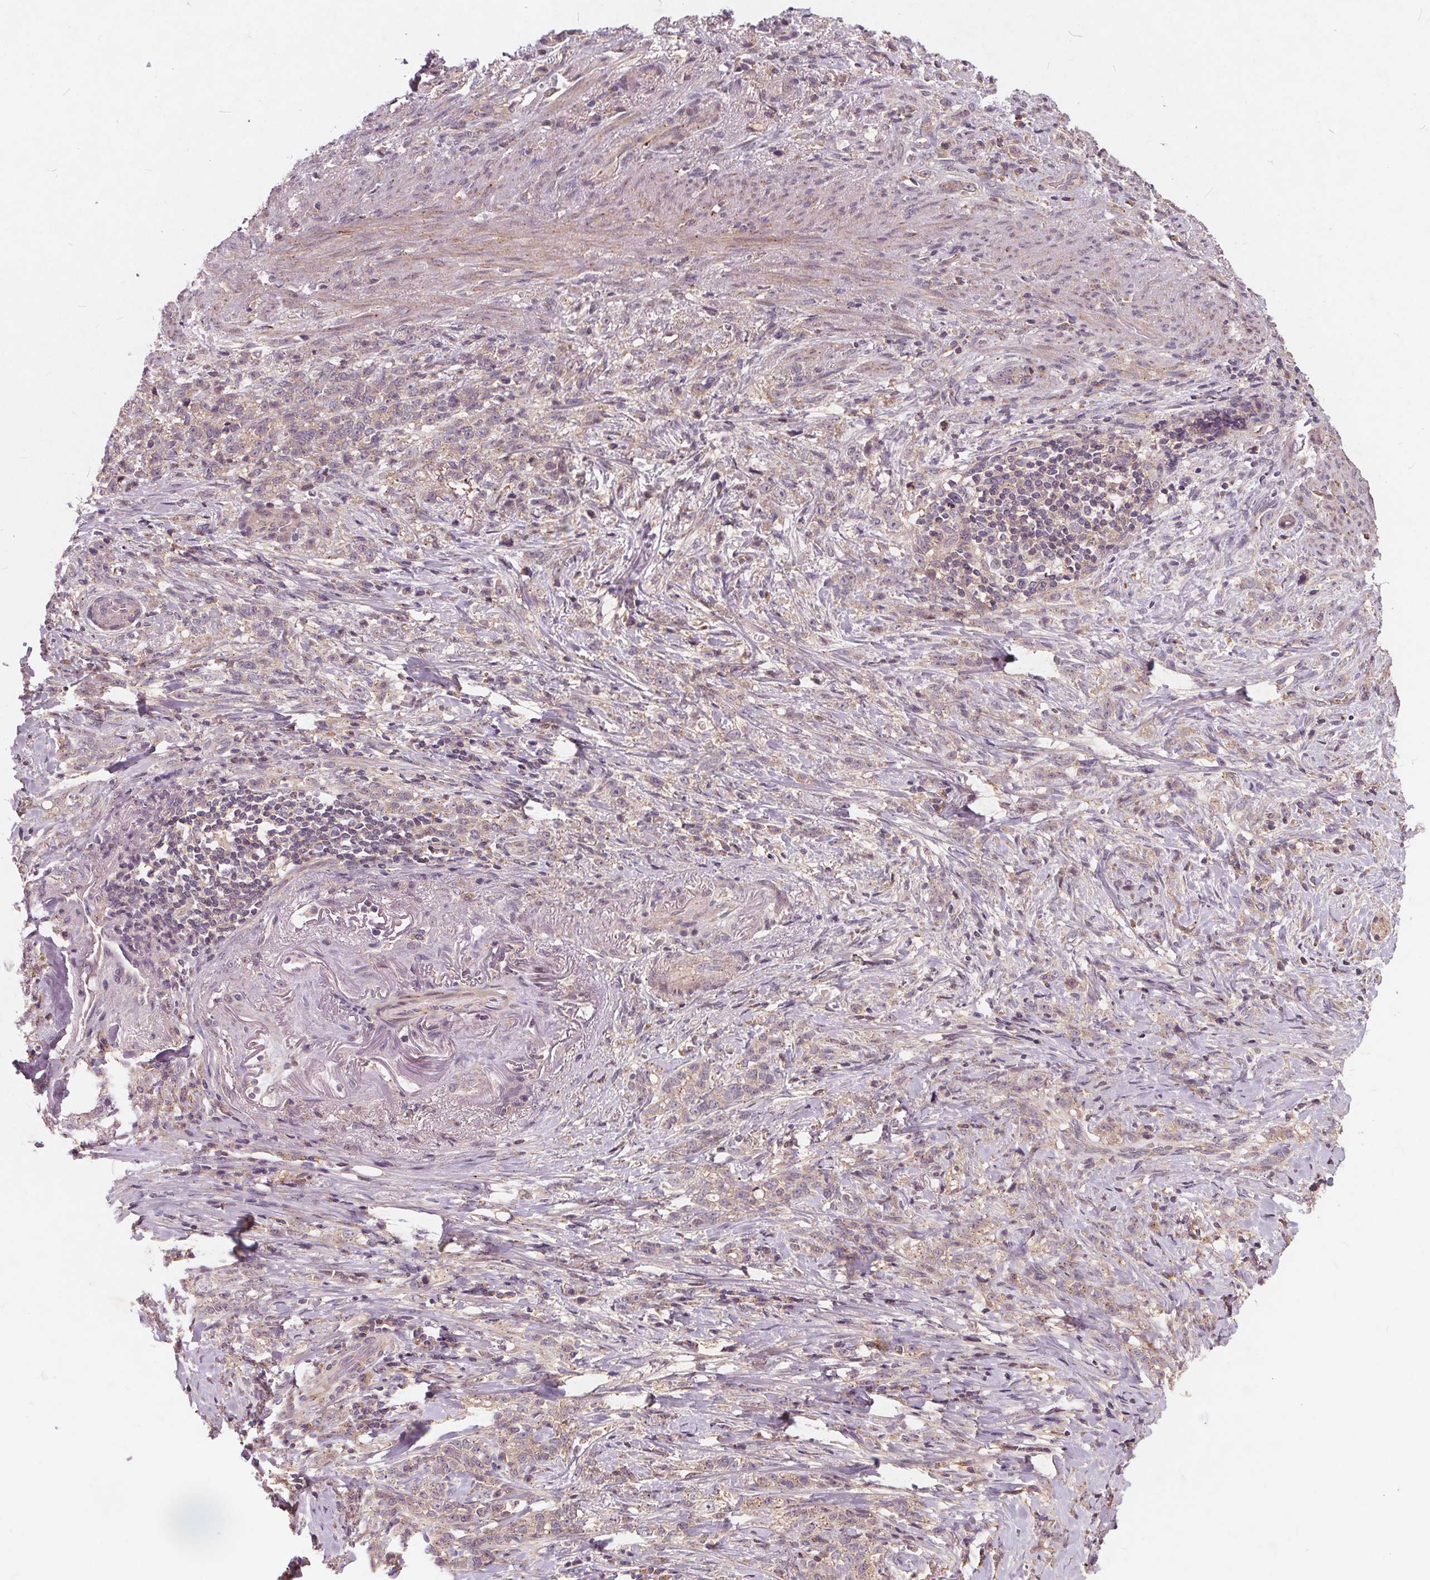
{"staining": {"intensity": "negative", "quantity": "none", "location": "none"}, "tissue": "stomach cancer", "cell_type": "Tumor cells", "image_type": "cancer", "snomed": [{"axis": "morphology", "description": "Adenocarcinoma, NOS"}, {"axis": "topography", "description": "Stomach, lower"}], "caption": "This is an IHC micrograph of human stomach cancer (adenocarcinoma). There is no positivity in tumor cells.", "gene": "CSNK1G2", "patient": {"sex": "male", "age": 88}}